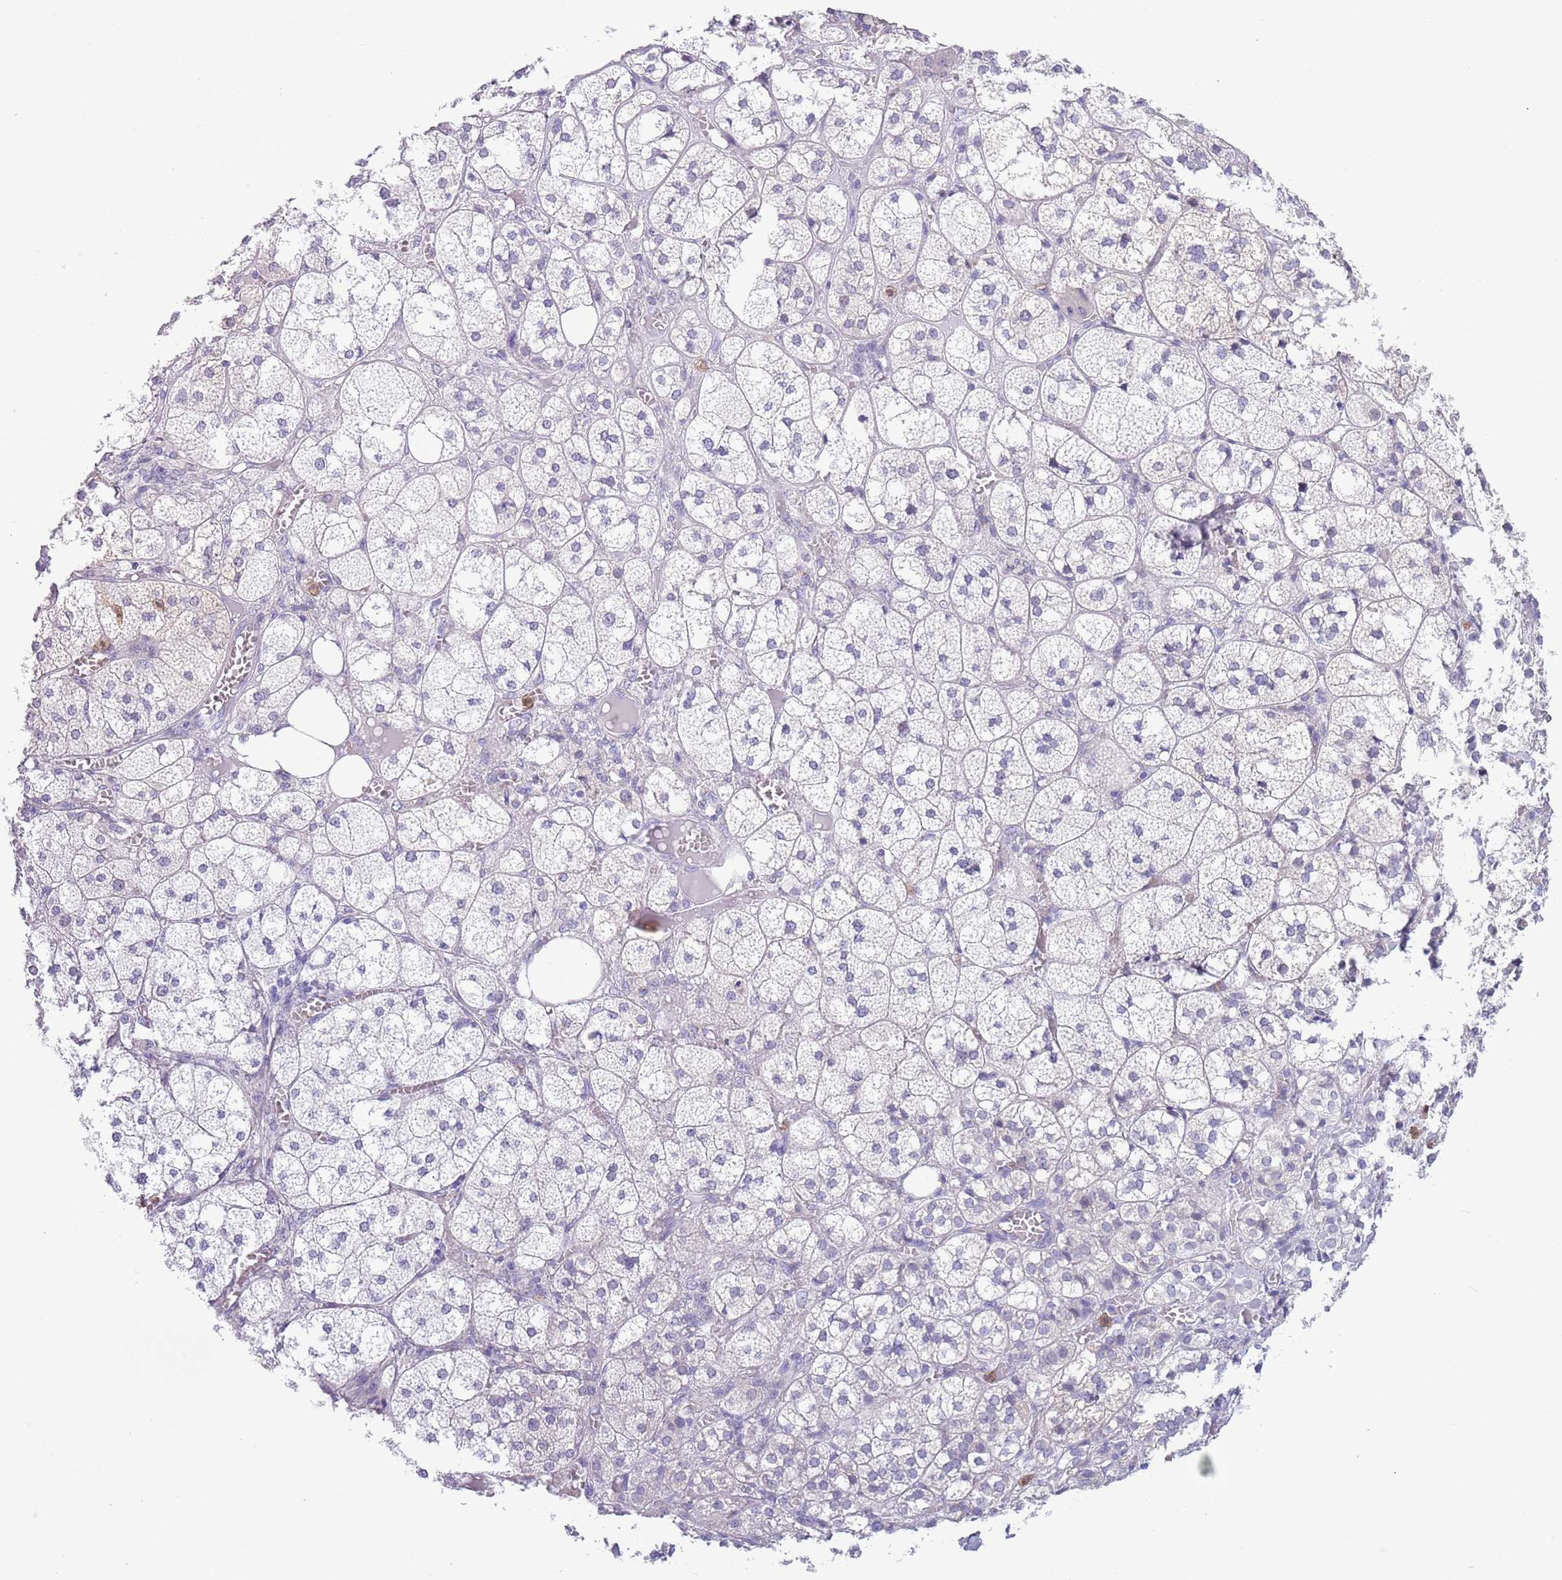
{"staining": {"intensity": "negative", "quantity": "none", "location": "none"}, "tissue": "adrenal gland", "cell_type": "Glandular cells", "image_type": "normal", "snomed": [{"axis": "morphology", "description": "Normal tissue, NOS"}, {"axis": "topography", "description": "Adrenal gland"}], "caption": "Immunohistochemistry (IHC) photomicrograph of normal adrenal gland: adrenal gland stained with DAB (3,3'-diaminobenzidine) exhibits no significant protein positivity in glandular cells.", "gene": "ZFP2", "patient": {"sex": "female", "age": 61}}